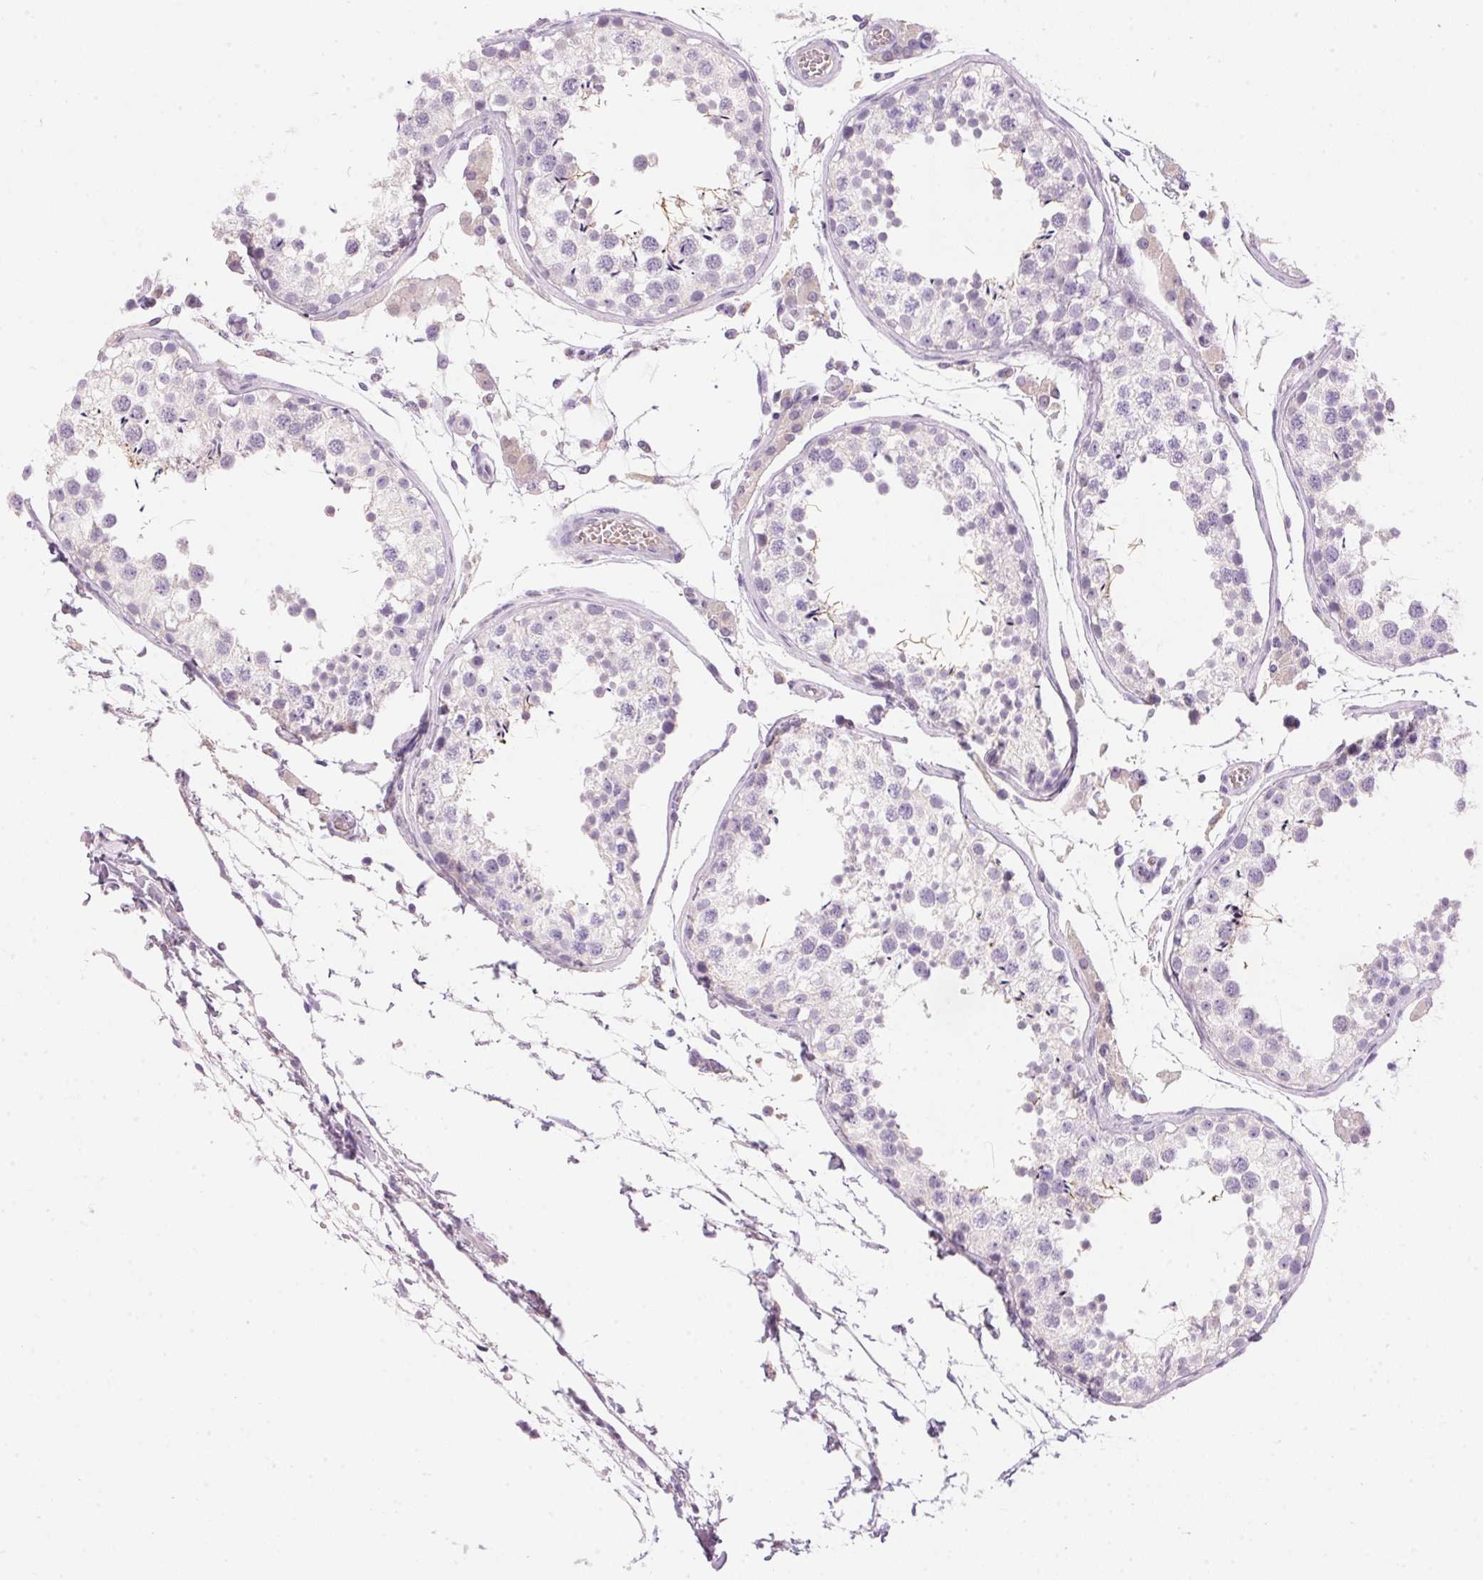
{"staining": {"intensity": "negative", "quantity": "none", "location": "none"}, "tissue": "testis", "cell_type": "Cells in seminiferous ducts", "image_type": "normal", "snomed": [{"axis": "morphology", "description": "Normal tissue, NOS"}, {"axis": "topography", "description": "Testis"}], "caption": "Cells in seminiferous ducts are negative for brown protein staining in benign testis. (Stains: DAB immunohistochemistry with hematoxylin counter stain, Microscopy: brightfield microscopy at high magnification).", "gene": "HSD17B2", "patient": {"sex": "male", "age": 29}}